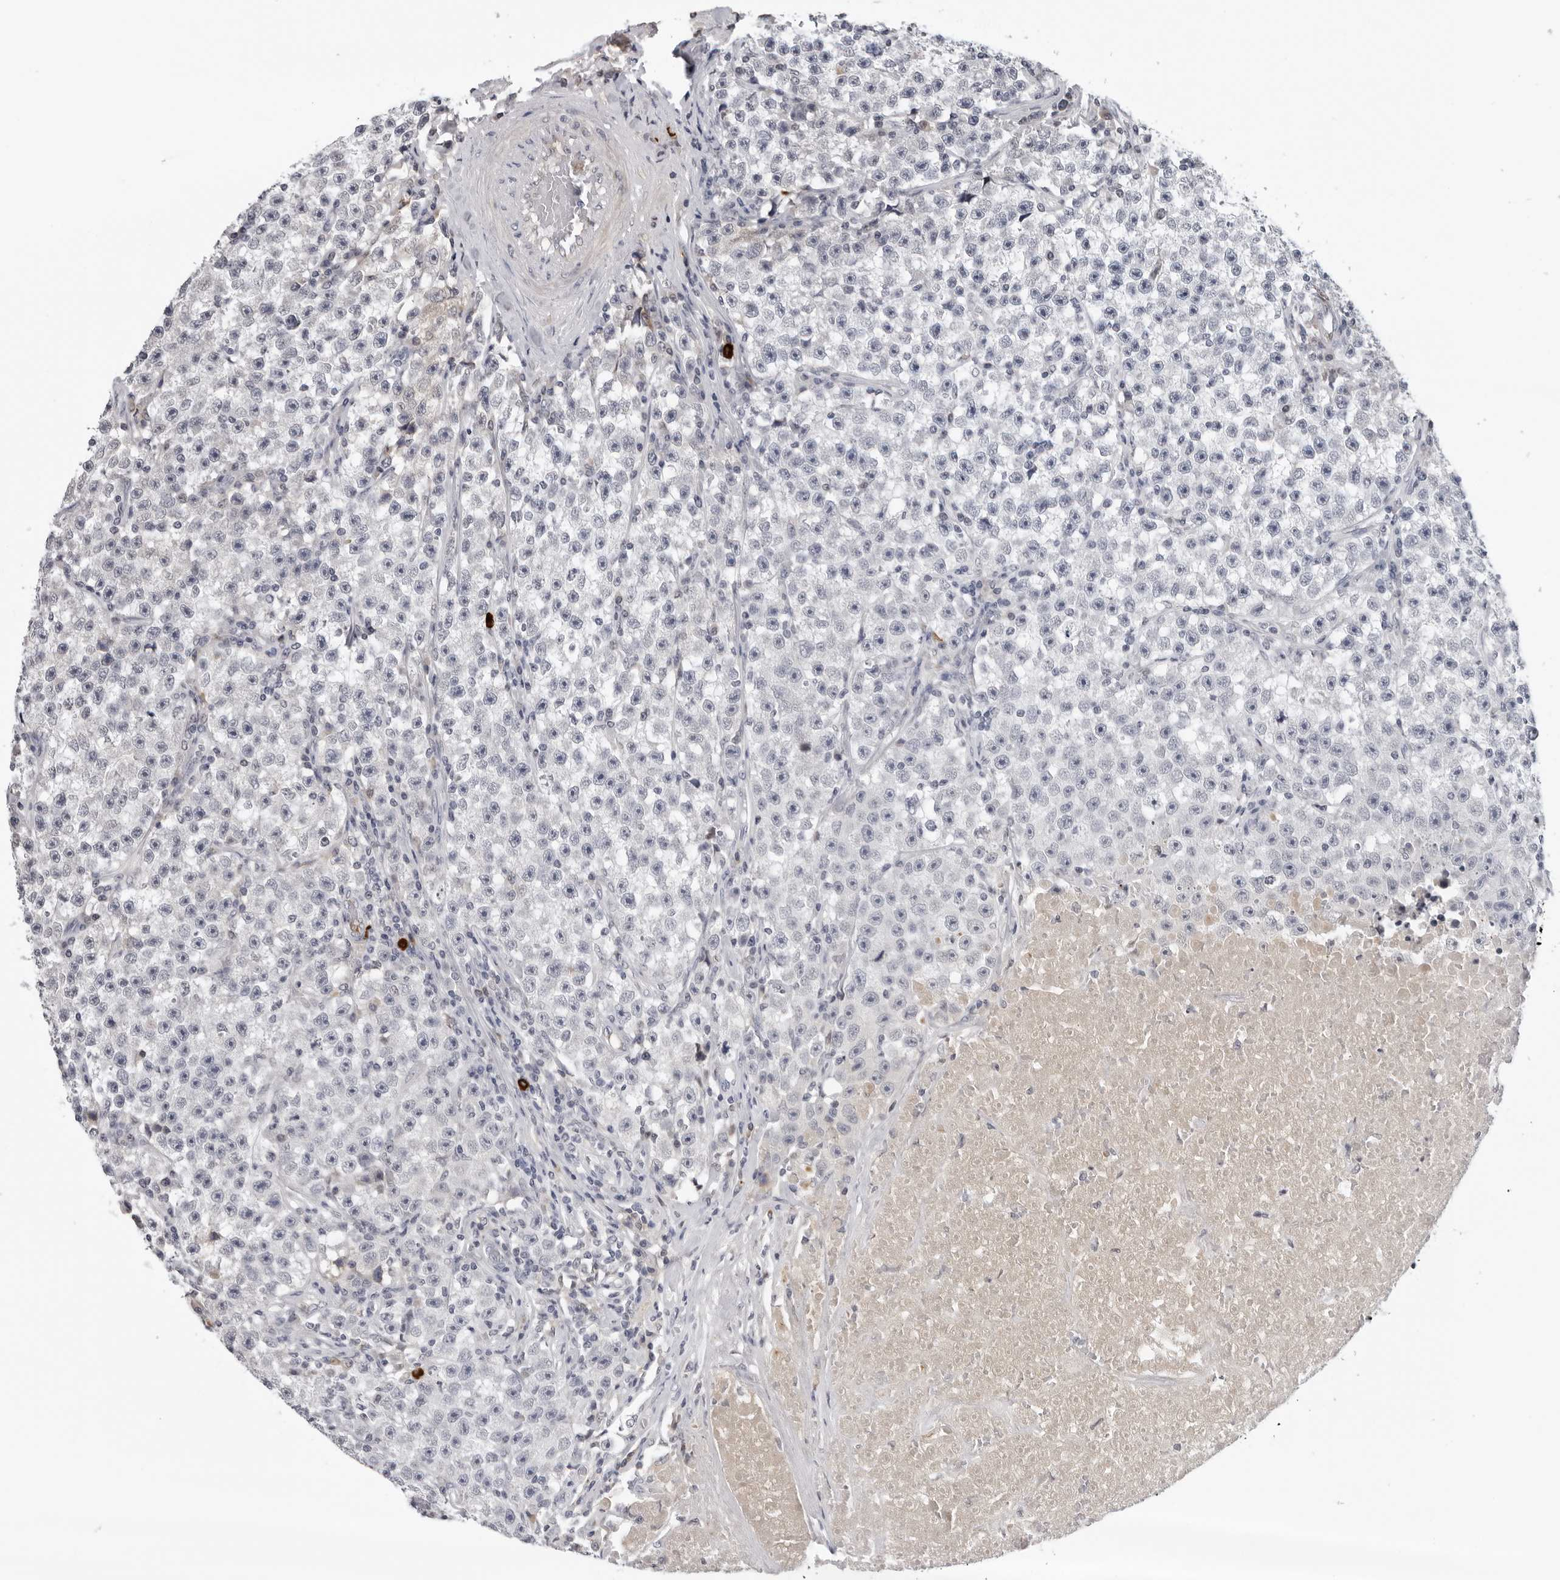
{"staining": {"intensity": "negative", "quantity": "none", "location": "none"}, "tissue": "testis cancer", "cell_type": "Tumor cells", "image_type": "cancer", "snomed": [{"axis": "morphology", "description": "Seminoma, NOS"}, {"axis": "topography", "description": "Testis"}], "caption": "Tumor cells show no significant expression in testis seminoma.", "gene": "ZNF502", "patient": {"sex": "male", "age": 22}}